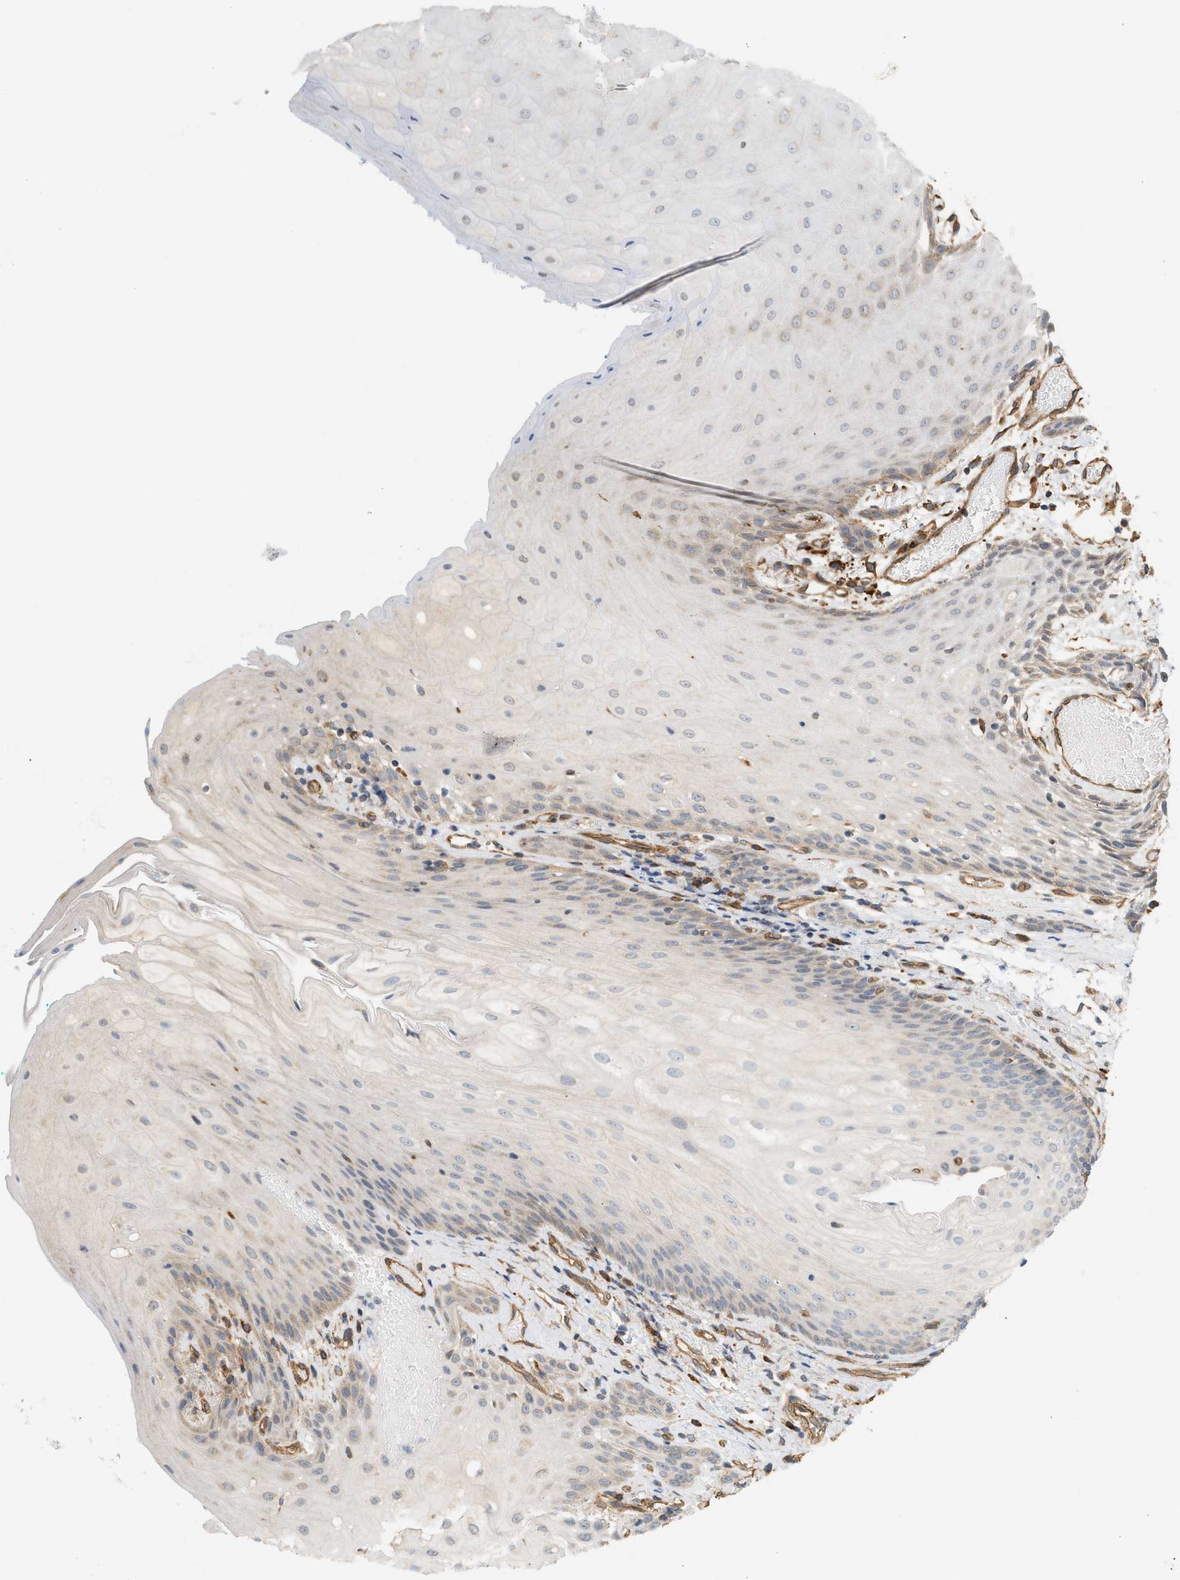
{"staining": {"intensity": "weak", "quantity": "<25%", "location": "cytoplasmic/membranous"}, "tissue": "oral mucosa", "cell_type": "Squamous epithelial cells", "image_type": "normal", "snomed": [{"axis": "morphology", "description": "Normal tissue, NOS"}, {"axis": "morphology", "description": "Squamous cell carcinoma, NOS"}, {"axis": "topography", "description": "Oral tissue"}, {"axis": "topography", "description": "Salivary gland"}, {"axis": "topography", "description": "Head-Neck"}], "caption": "Benign oral mucosa was stained to show a protein in brown. There is no significant staining in squamous epithelial cells.", "gene": "SVOP", "patient": {"sex": "female", "age": 62}}